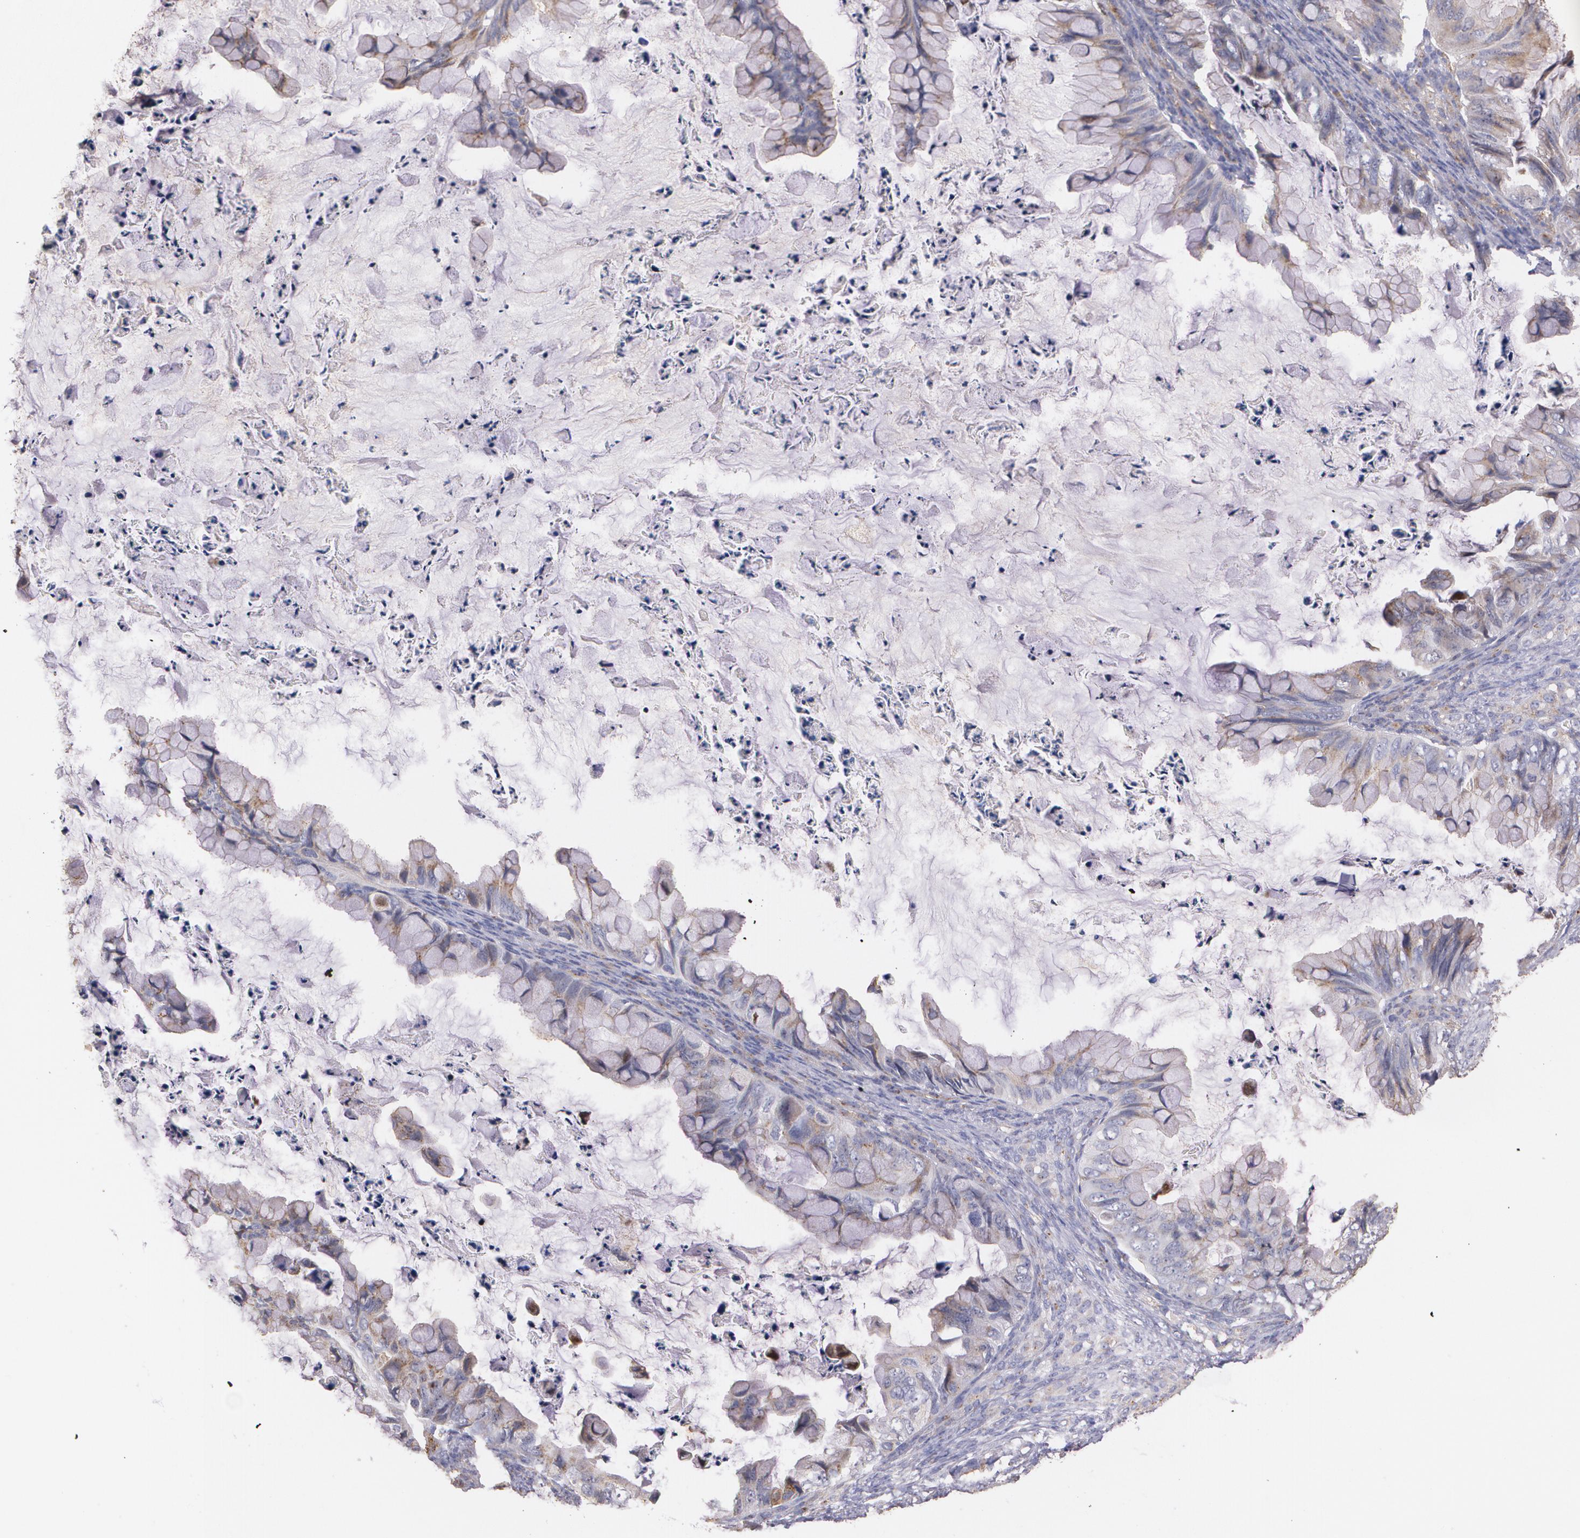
{"staining": {"intensity": "weak", "quantity": ">75%", "location": "cytoplasmic/membranous"}, "tissue": "ovarian cancer", "cell_type": "Tumor cells", "image_type": "cancer", "snomed": [{"axis": "morphology", "description": "Cystadenocarcinoma, mucinous, NOS"}, {"axis": "topography", "description": "Ovary"}], "caption": "Immunohistochemical staining of human ovarian cancer (mucinous cystadenocarcinoma) shows low levels of weak cytoplasmic/membranous protein staining in approximately >75% of tumor cells.", "gene": "ATF3", "patient": {"sex": "female", "age": 36}}